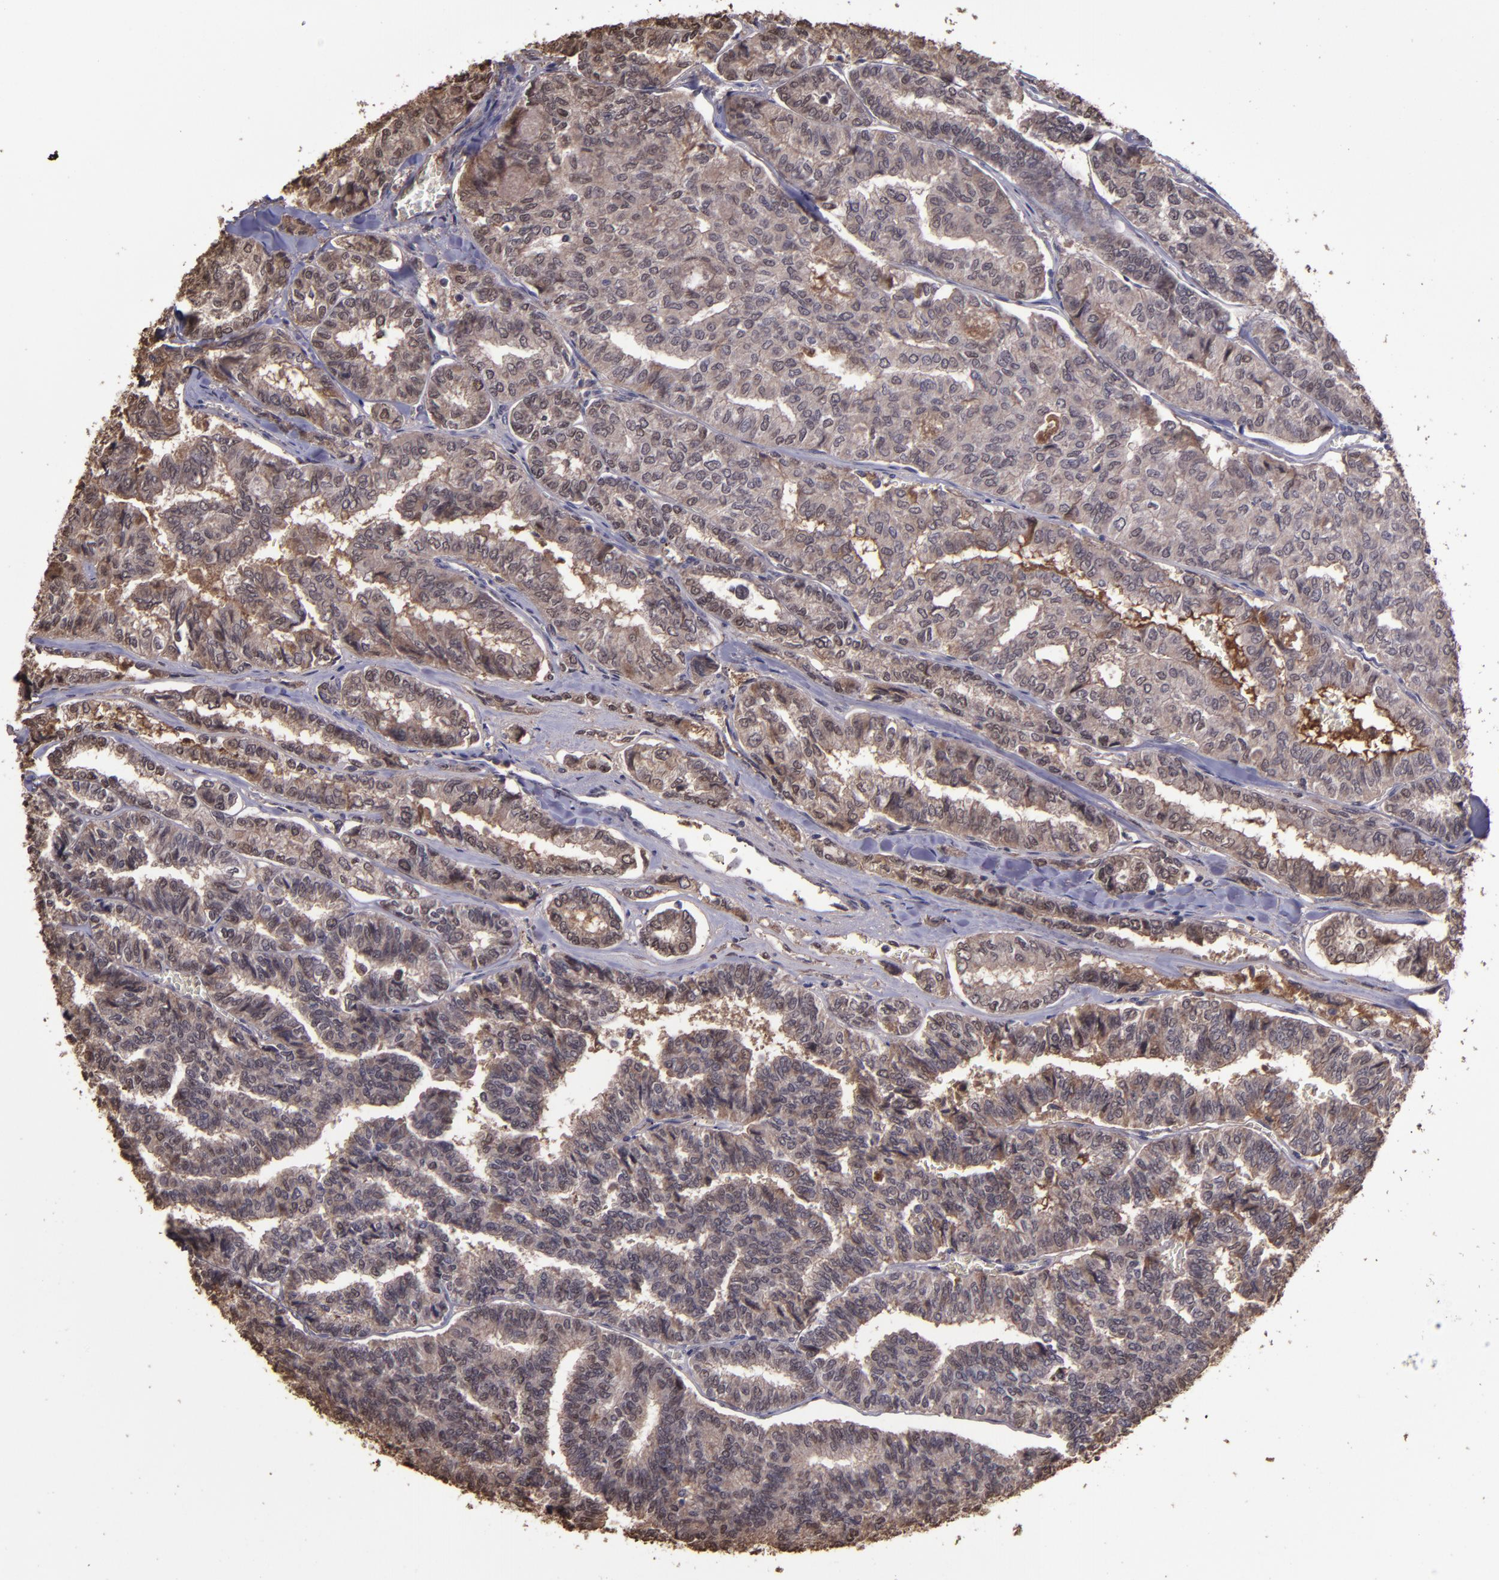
{"staining": {"intensity": "moderate", "quantity": ">75%", "location": "cytoplasmic/membranous"}, "tissue": "thyroid cancer", "cell_type": "Tumor cells", "image_type": "cancer", "snomed": [{"axis": "morphology", "description": "Papillary adenocarcinoma, NOS"}, {"axis": "topography", "description": "Thyroid gland"}], "caption": "Immunohistochemical staining of thyroid cancer (papillary adenocarcinoma) displays moderate cytoplasmic/membranous protein positivity in about >75% of tumor cells.", "gene": "SERPINF2", "patient": {"sex": "female", "age": 35}}